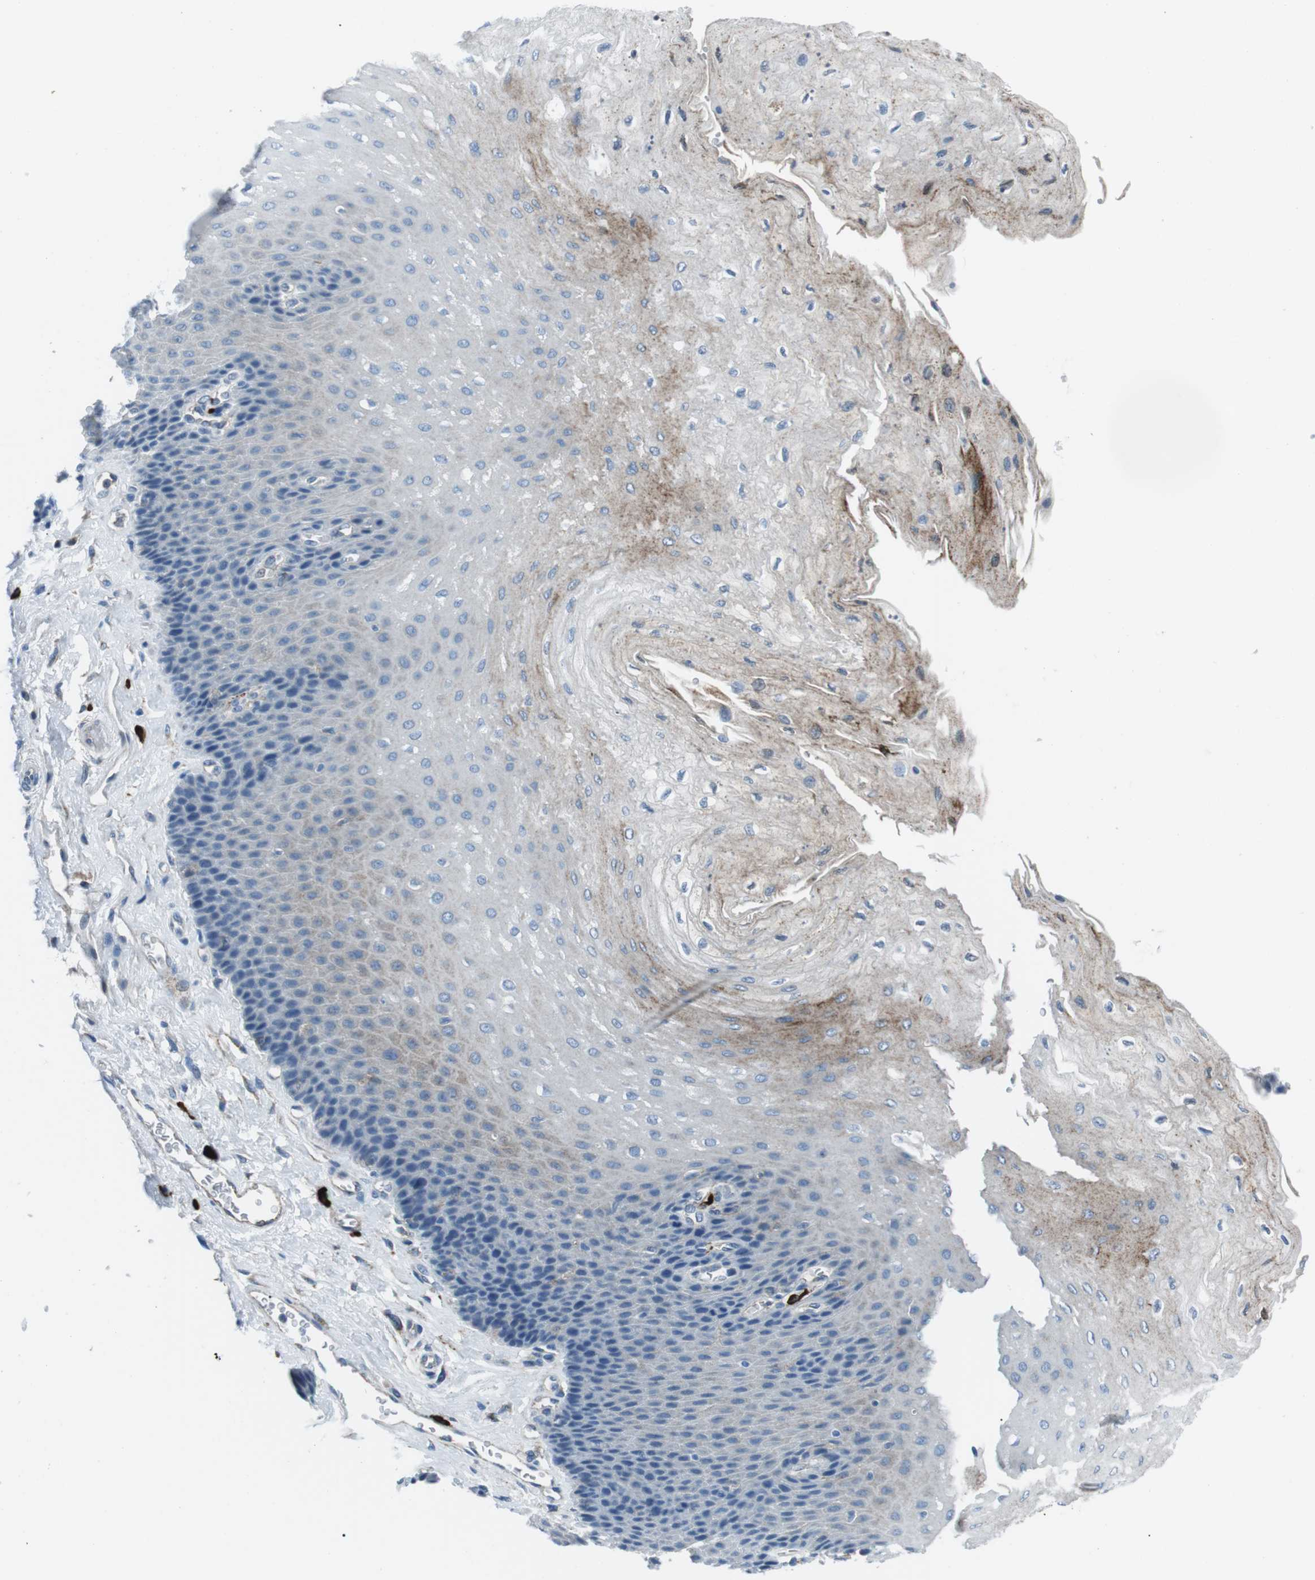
{"staining": {"intensity": "moderate", "quantity": "<25%", "location": "cytoplasmic/membranous"}, "tissue": "esophagus", "cell_type": "Squamous epithelial cells", "image_type": "normal", "snomed": [{"axis": "morphology", "description": "Normal tissue, NOS"}, {"axis": "topography", "description": "Esophagus"}], "caption": "Esophagus was stained to show a protein in brown. There is low levels of moderate cytoplasmic/membranous positivity in approximately <25% of squamous epithelial cells. (DAB IHC with brightfield microscopy, high magnification).", "gene": "CSF2RA", "patient": {"sex": "female", "age": 72}}